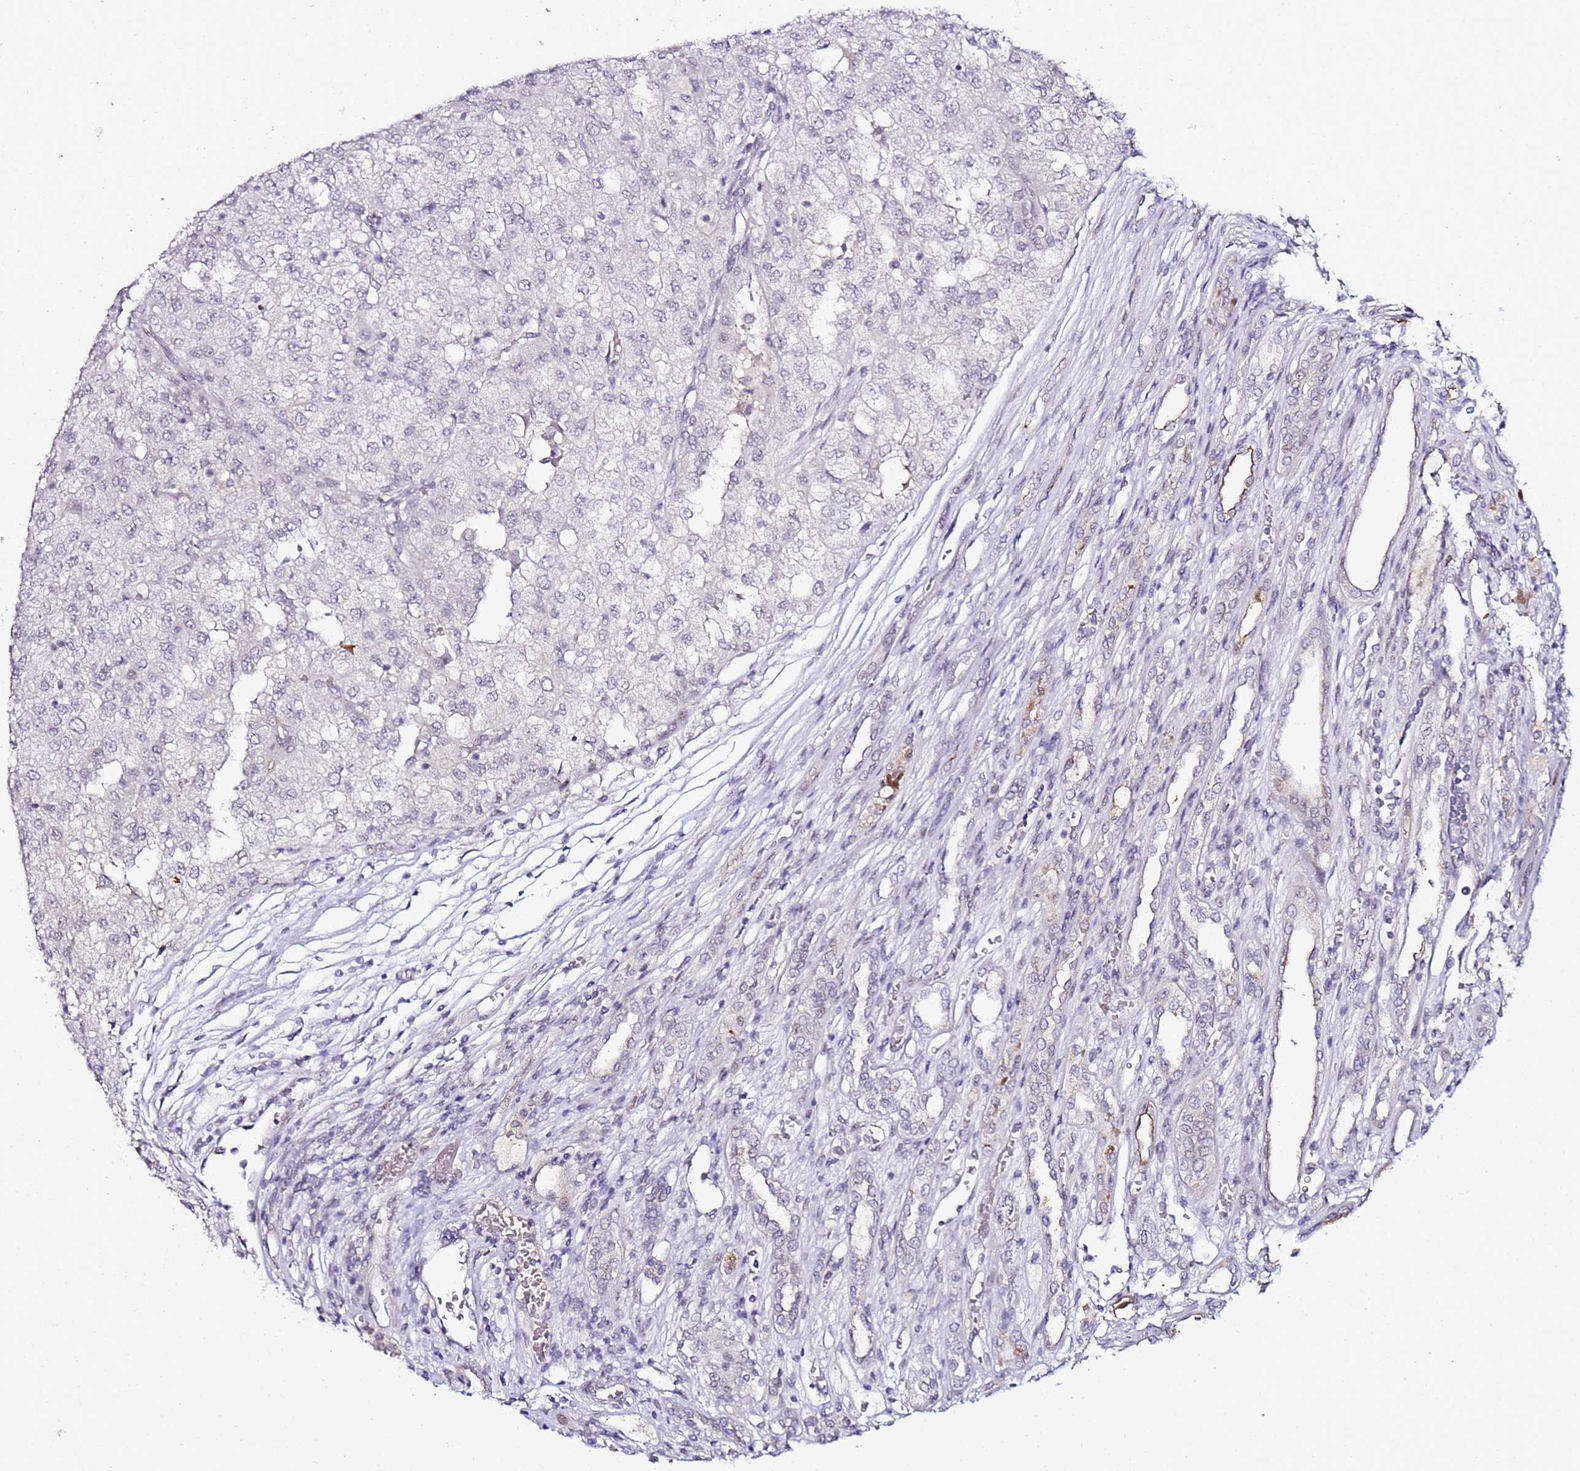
{"staining": {"intensity": "negative", "quantity": "none", "location": "none"}, "tissue": "renal cancer", "cell_type": "Tumor cells", "image_type": "cancer", "snomed": [{"axis": "morphology", "description": "Adenocarcinoma, NOS"}, {"axis": "topography", "description": "Kidney"}], "caption": "High magnification brightfield microscopy of renal cancer stained with DAB (brown) and counterstained with hematoxylin (blue): tumor cells show no significant staining.", "gene": "DUSP28", "patient": {"sex": "female", "age": 54}}